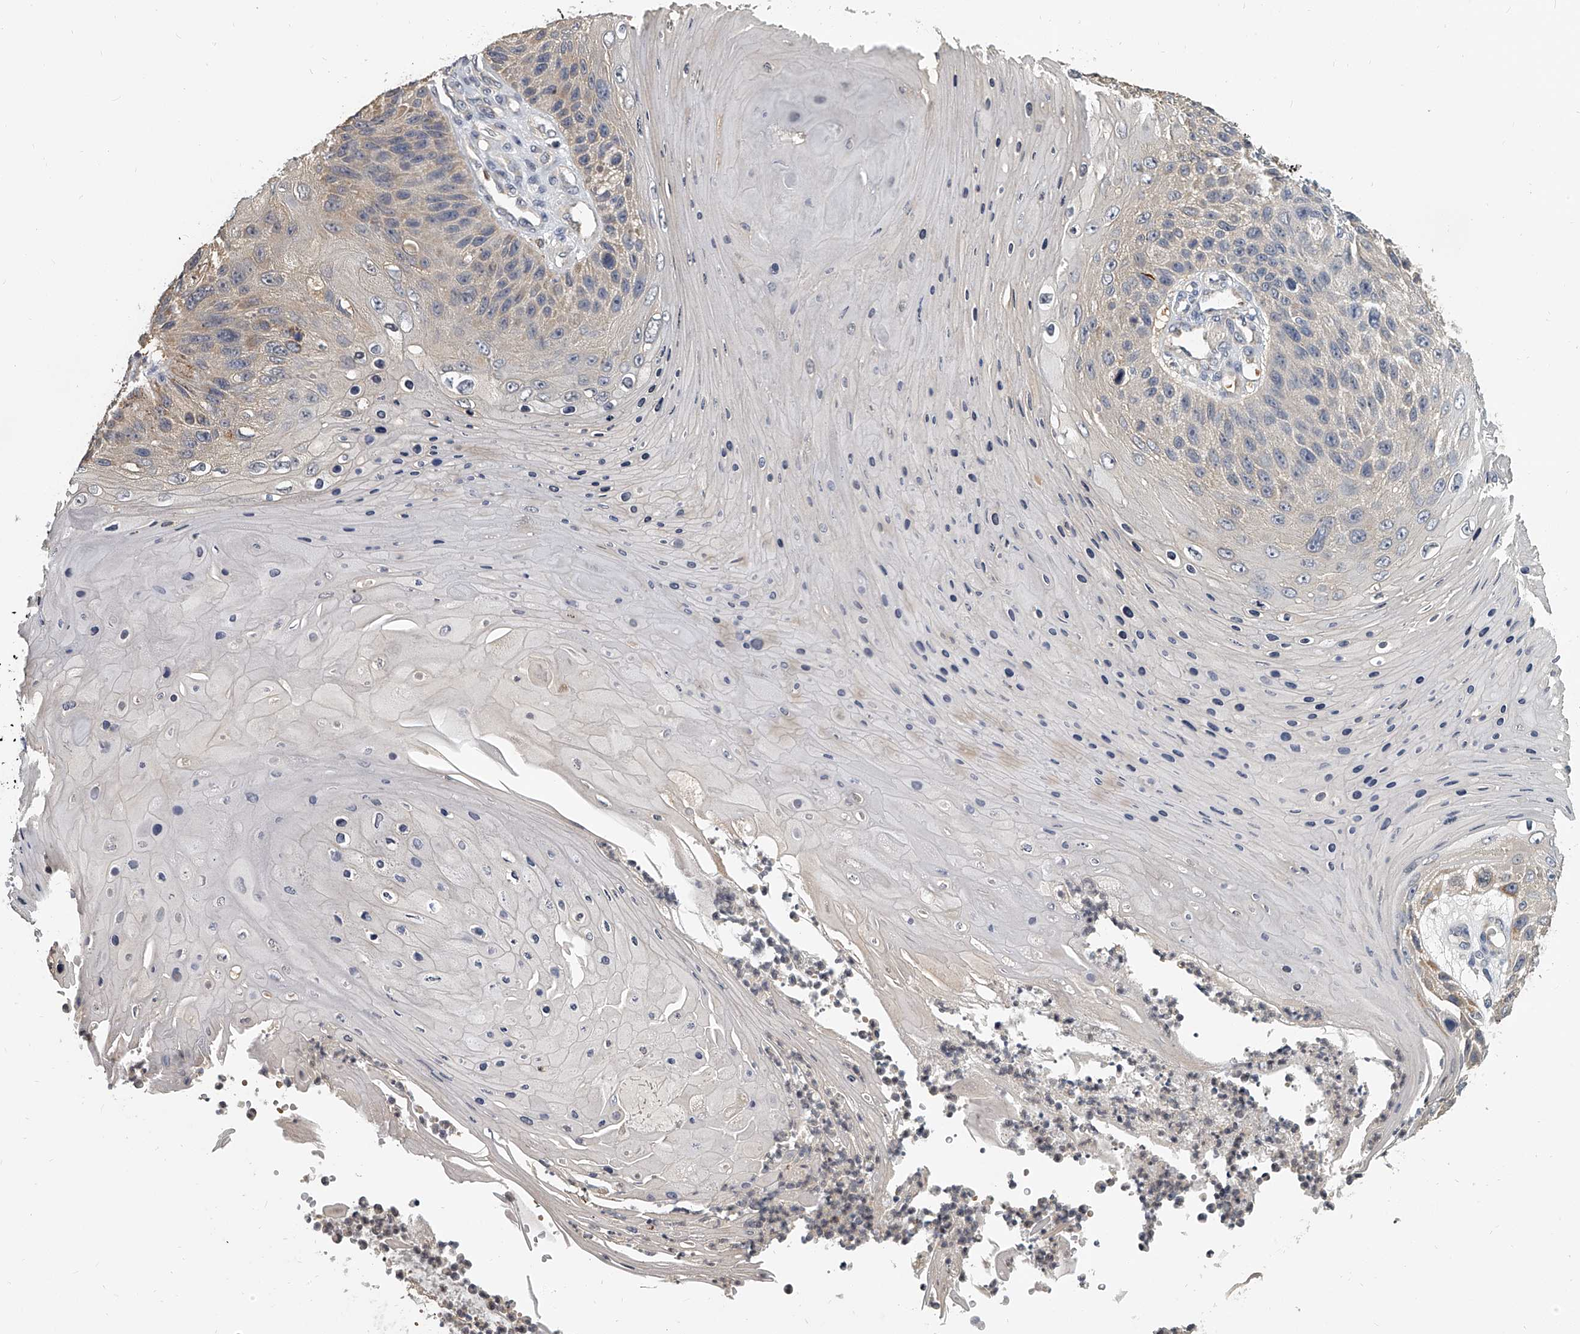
{"staining": {"intensity": "negative", "quantity": "none", "location": "none"}, "tissue": "skin cancer", "cell_type": "Tumor cells", "image_type": "cancer", "snomed": [{"axis": "morphology", "description": "Squamous cell carcinoma, NOS"}, {"axis": "topography", "description": "Skin"}], "caption": "A micrograph of skin squamous cell carcinoma stained for a protein demonstrates no brown staining in tumor cells.", "gene": "KLHL7", "patient": {"sex": "female", "age": 88}}